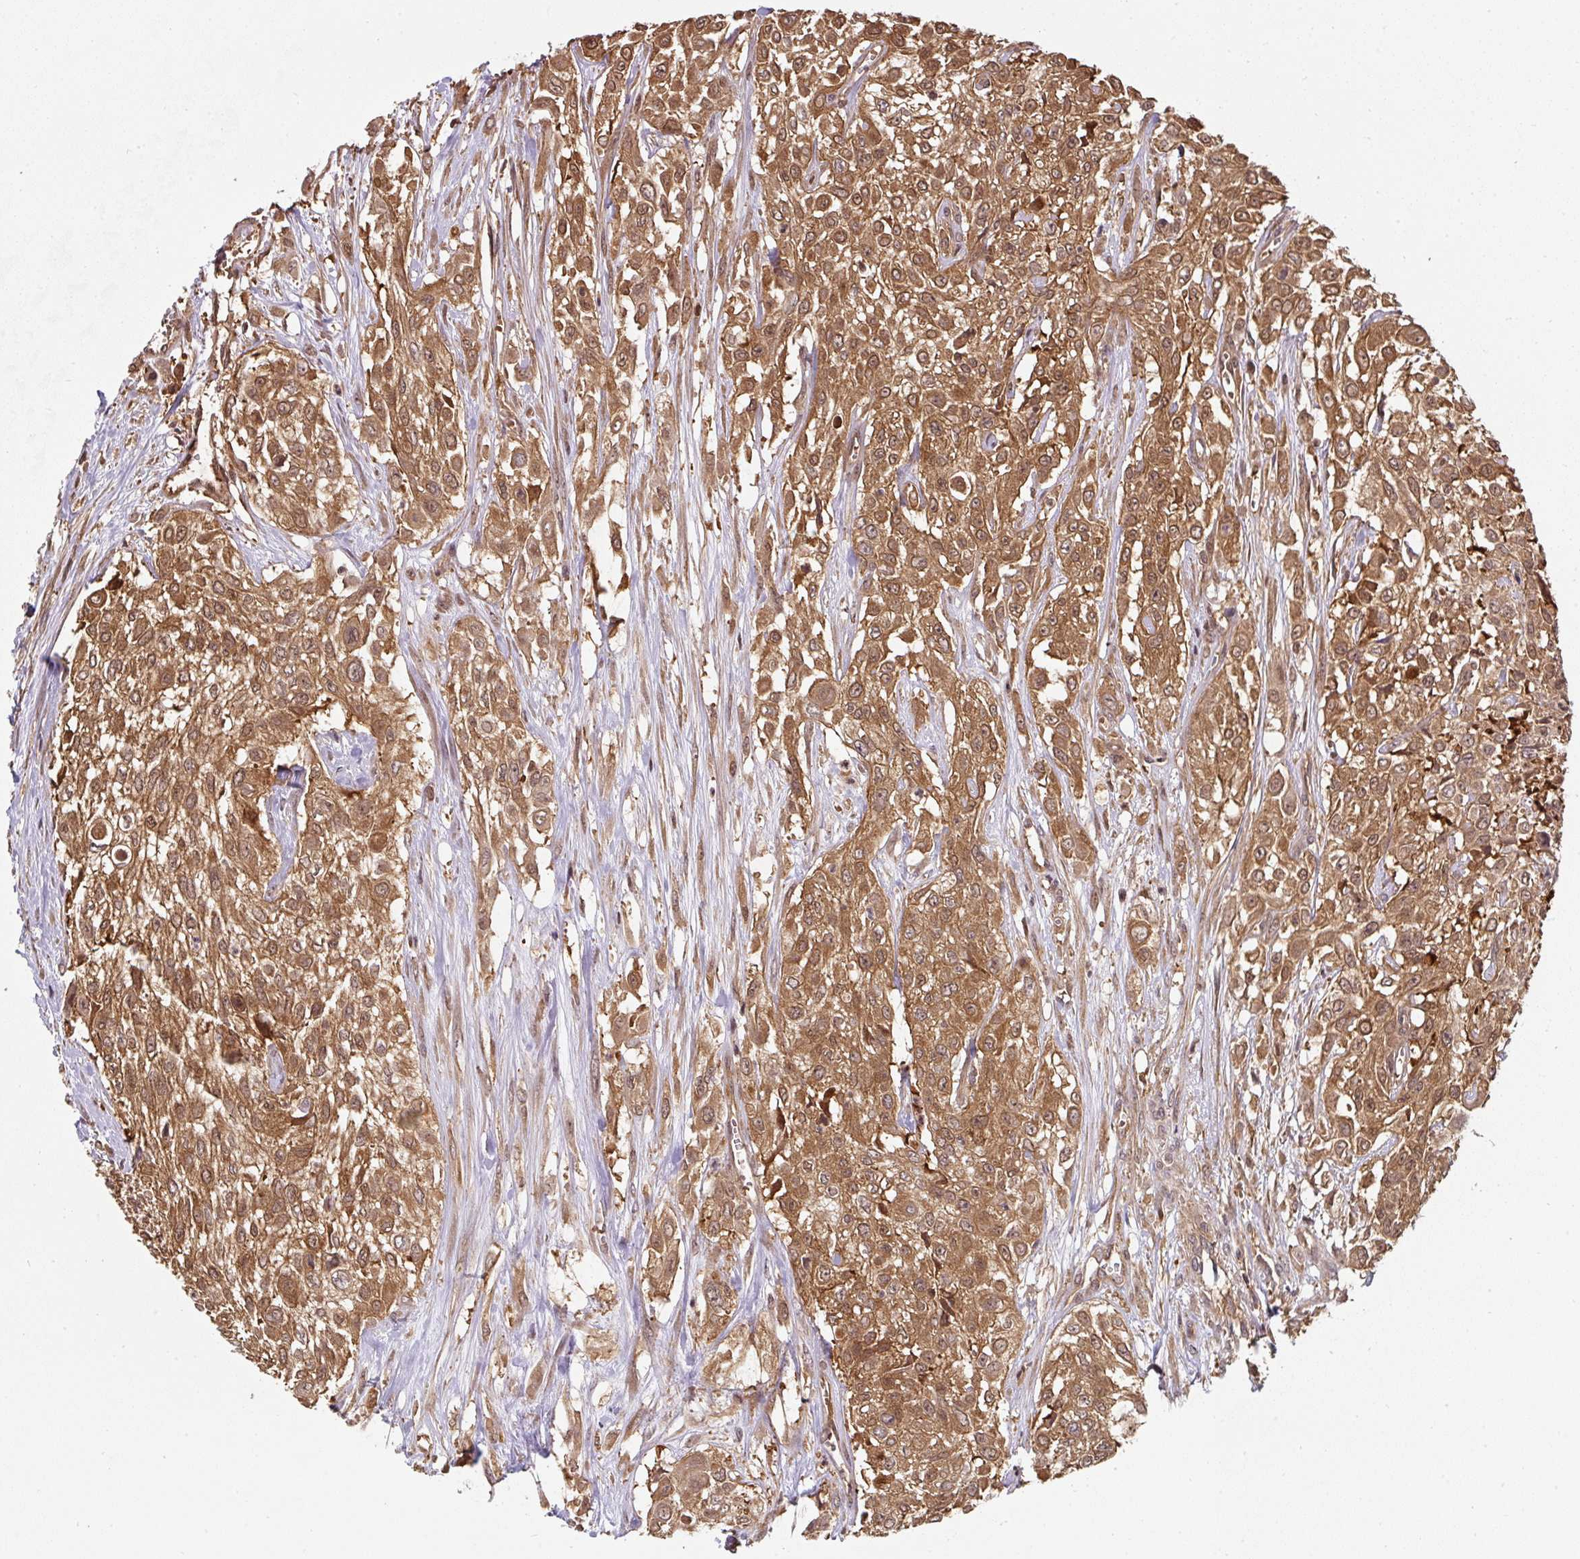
{"staining": {"intensity": "moderate", "quantity": ">75%", "location": "cytoplasmic/membranous,nuclear"}, "tissue": "urothelial cancer", "cell_type": "Tumor cells", "image_type": "cancer", "snomed": [{"axis": "morphology", "description": "Urothelial carcinoma, High grade"}, {"axis": "topography", "description": "Urinary bladder"}], "caption": "Urothelial cancer tissue displays moderate cytoplasmic/membranous and nuclear staining in about >75% of tumor cells, visualized by immunohistochemistry. Ihc stains the protein of interest in brown and the nuclei are stained blue.", "gene": "ST13", "patient": {"sex": "male", "age": 57}}